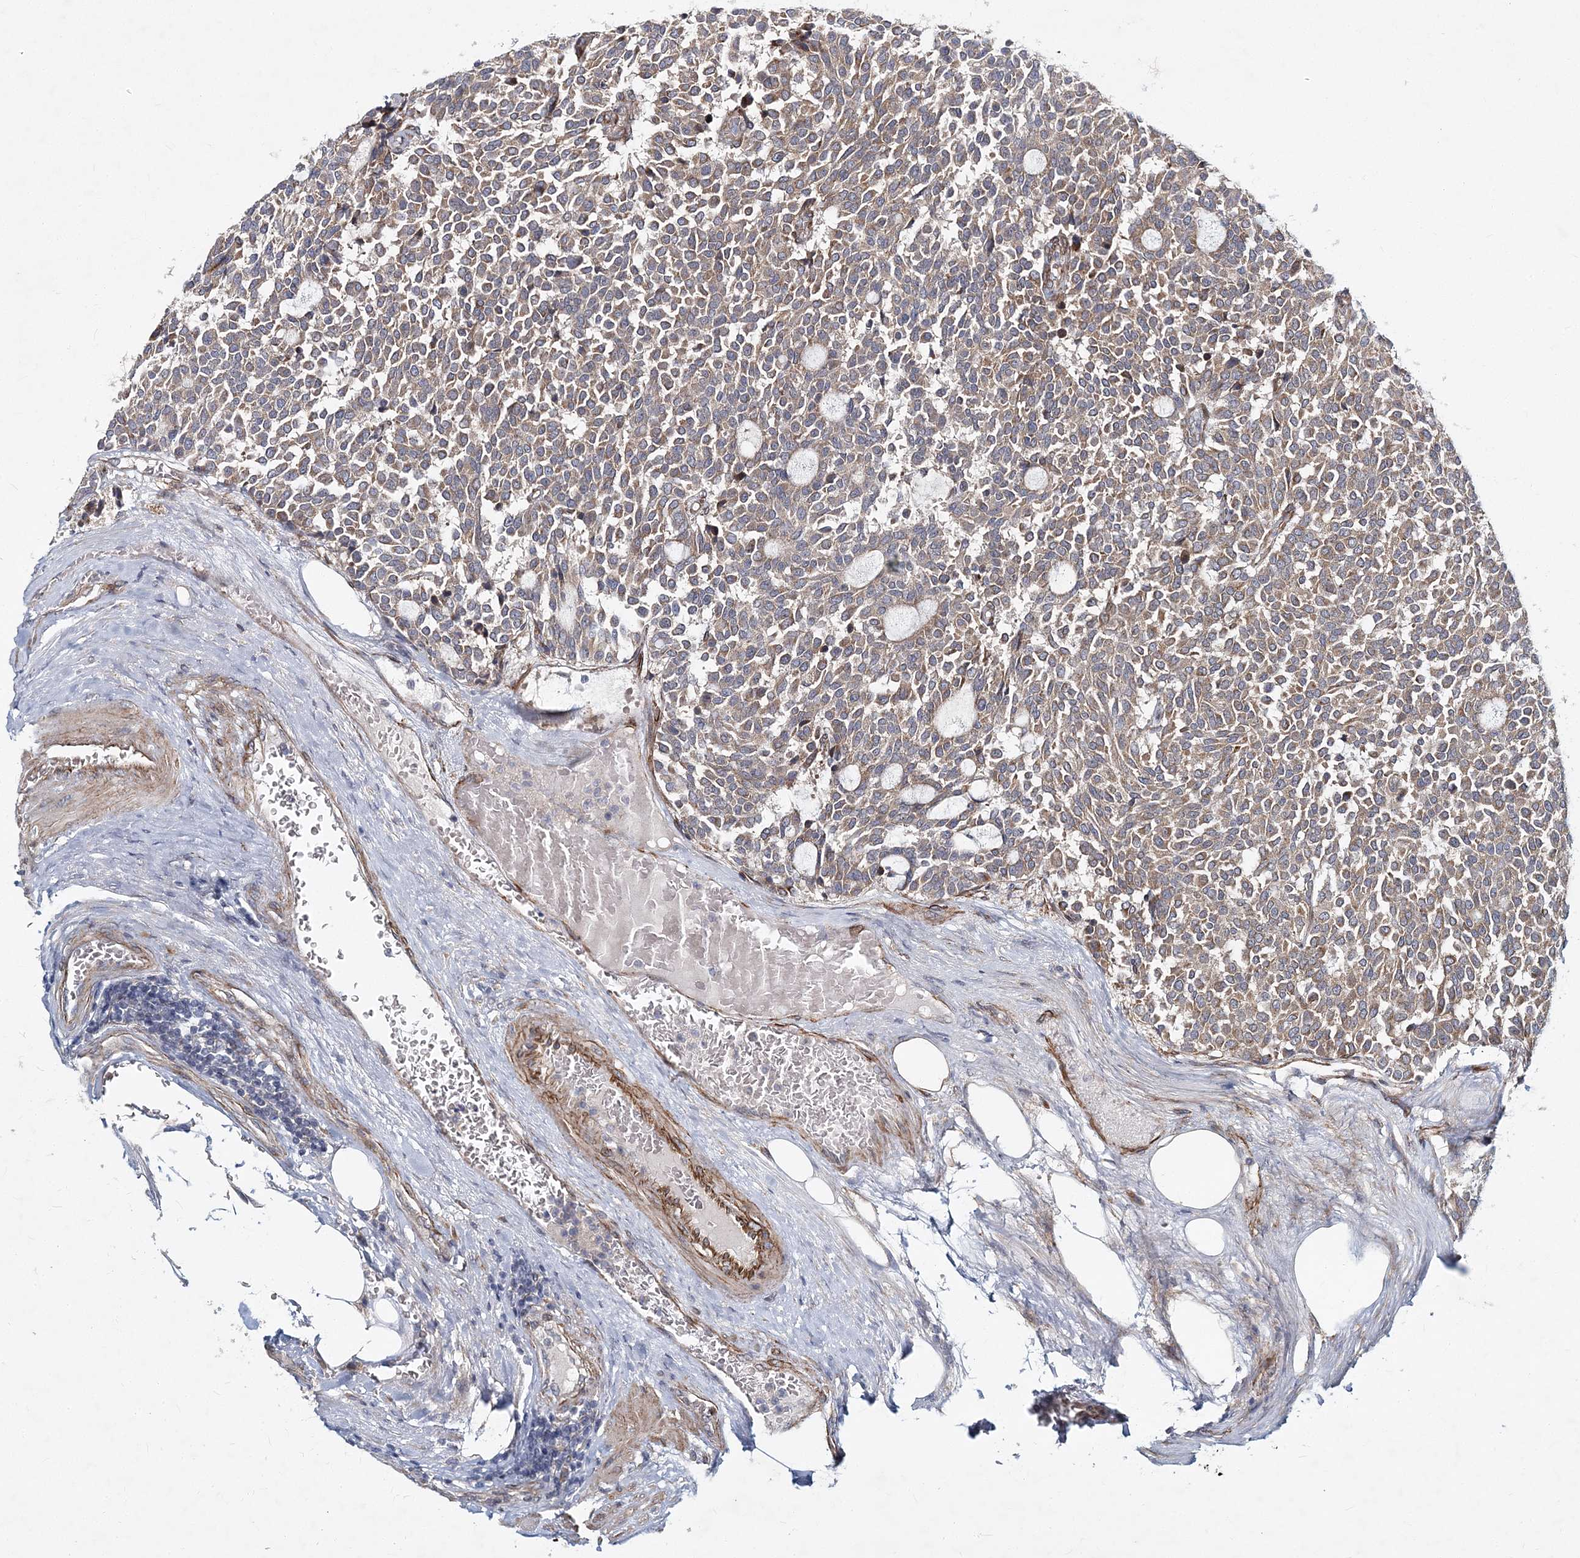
{"staining": {"intensity": "weak", "quantity": "25%-75%", "location": "cytoplasmic/membranous"}, "tissue": "carcinoid", "cell_type": "Tumor cells", "image_type": "cancer", "snomed": [{"axis": "morphology", "description": "Carcinoid, malignant, NOS"}, {"axis": "topography", "description": "Pancreas"}], "caption": "Immunohistochemistry micrograph of human malignant carcinoid stained for a protein (brown), which demonstrates low levels of weak cytoplasmic/membranous staining in approximately 25%-75% of tumor cells.", "gene": "NBAS", "patient": {"sex": "female", "age": 54}}